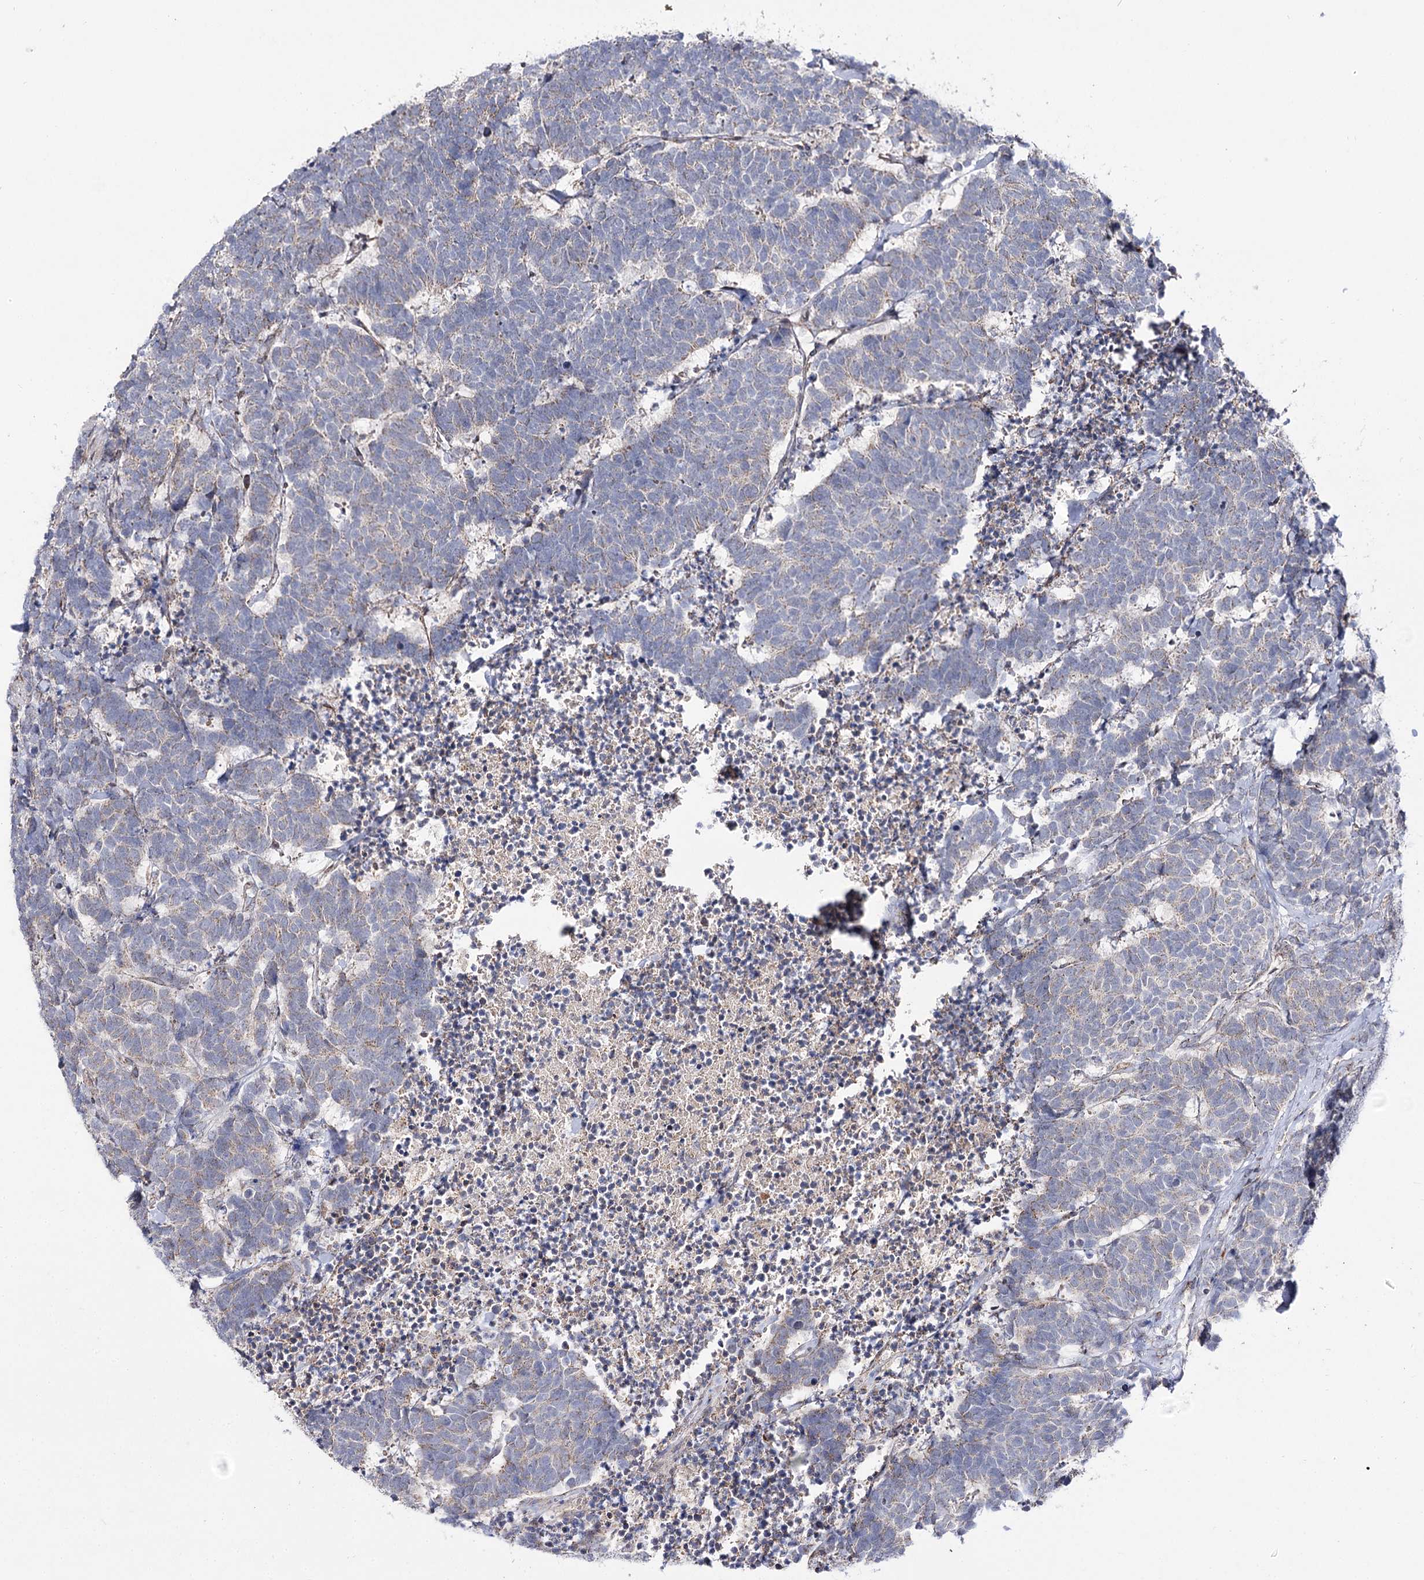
{"staining": {"intensity": "weak", "quantity": "<25%", "location": "cytoplasmic/membranous"}, "tissue": "carcinoid", "cell_type": "Tumor cells", "image_type": "cancer", "snomed": [{"axis": "morphology", "description": "Carcinoma, NOS"}, {"axis": "morphology", "description": "Carcinoid, malignant, NOS"}, {"axis": "topography", "description": "Urinary bladder"}], "caption": "There is no significant staining in tumor cells of carcinoid.", "gene": "C11orf80", "patient": {"sex": "male", "age": 57}}